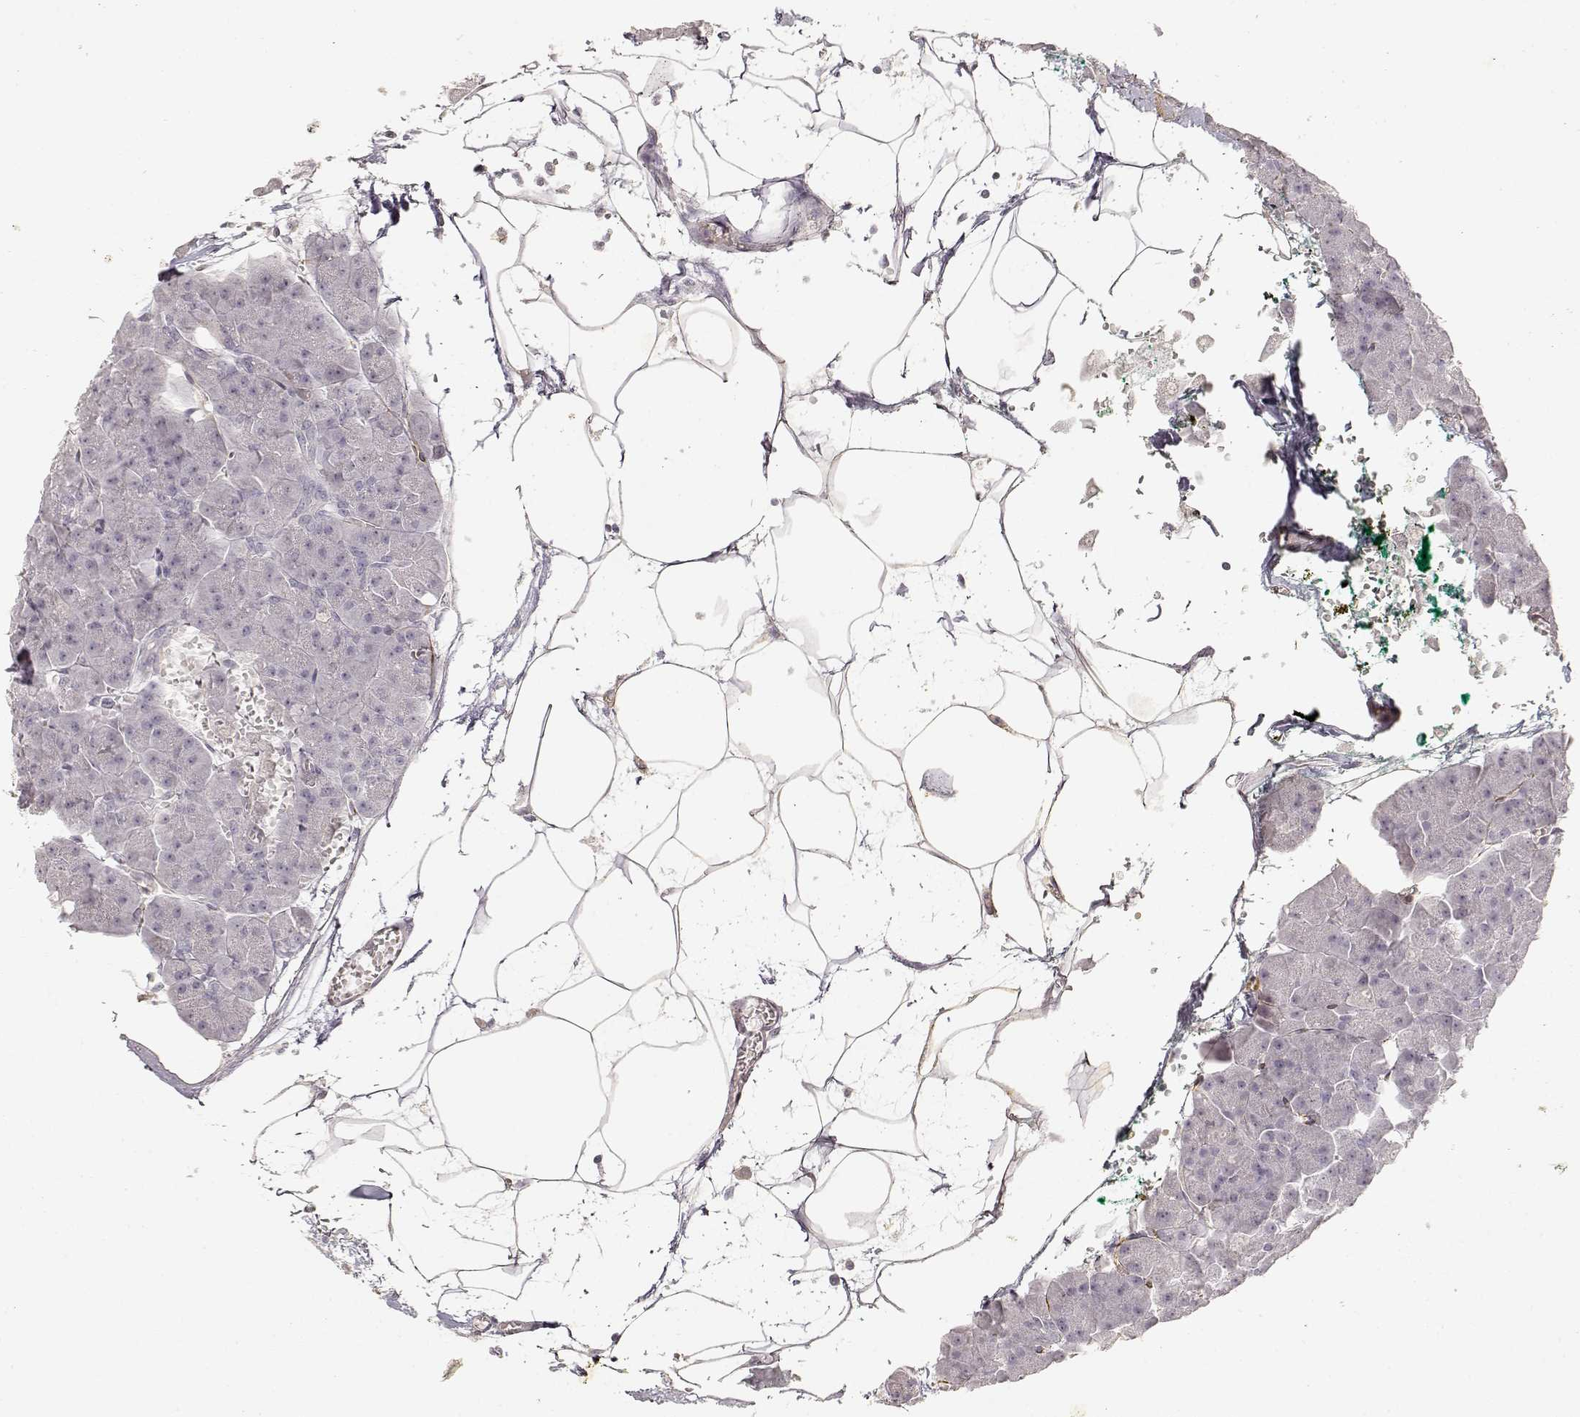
{"staining": {"intensity": "negative", "quantity": "none", "location": "none"}, "tissue": "pancreas", "cell_type": "Exocrine glandular cells", "image_type": "normal", "snomed": [{"axis": "morphology", "description": "Normal tissue, NOS"}, {"axis": "topography", "description": "Adipose tissue"}, {"axis": "topography", "description": "Pancreas"}, {"axis": "topography", "description": "Peripheral nerve tissue"}], "caption": "Immunohistochemistry (IHC) of normal pancreas reveals no staining in exocrine glandular cells.", "gene": "LAMA4", "patient": {"sex": "female", "age": 58}}